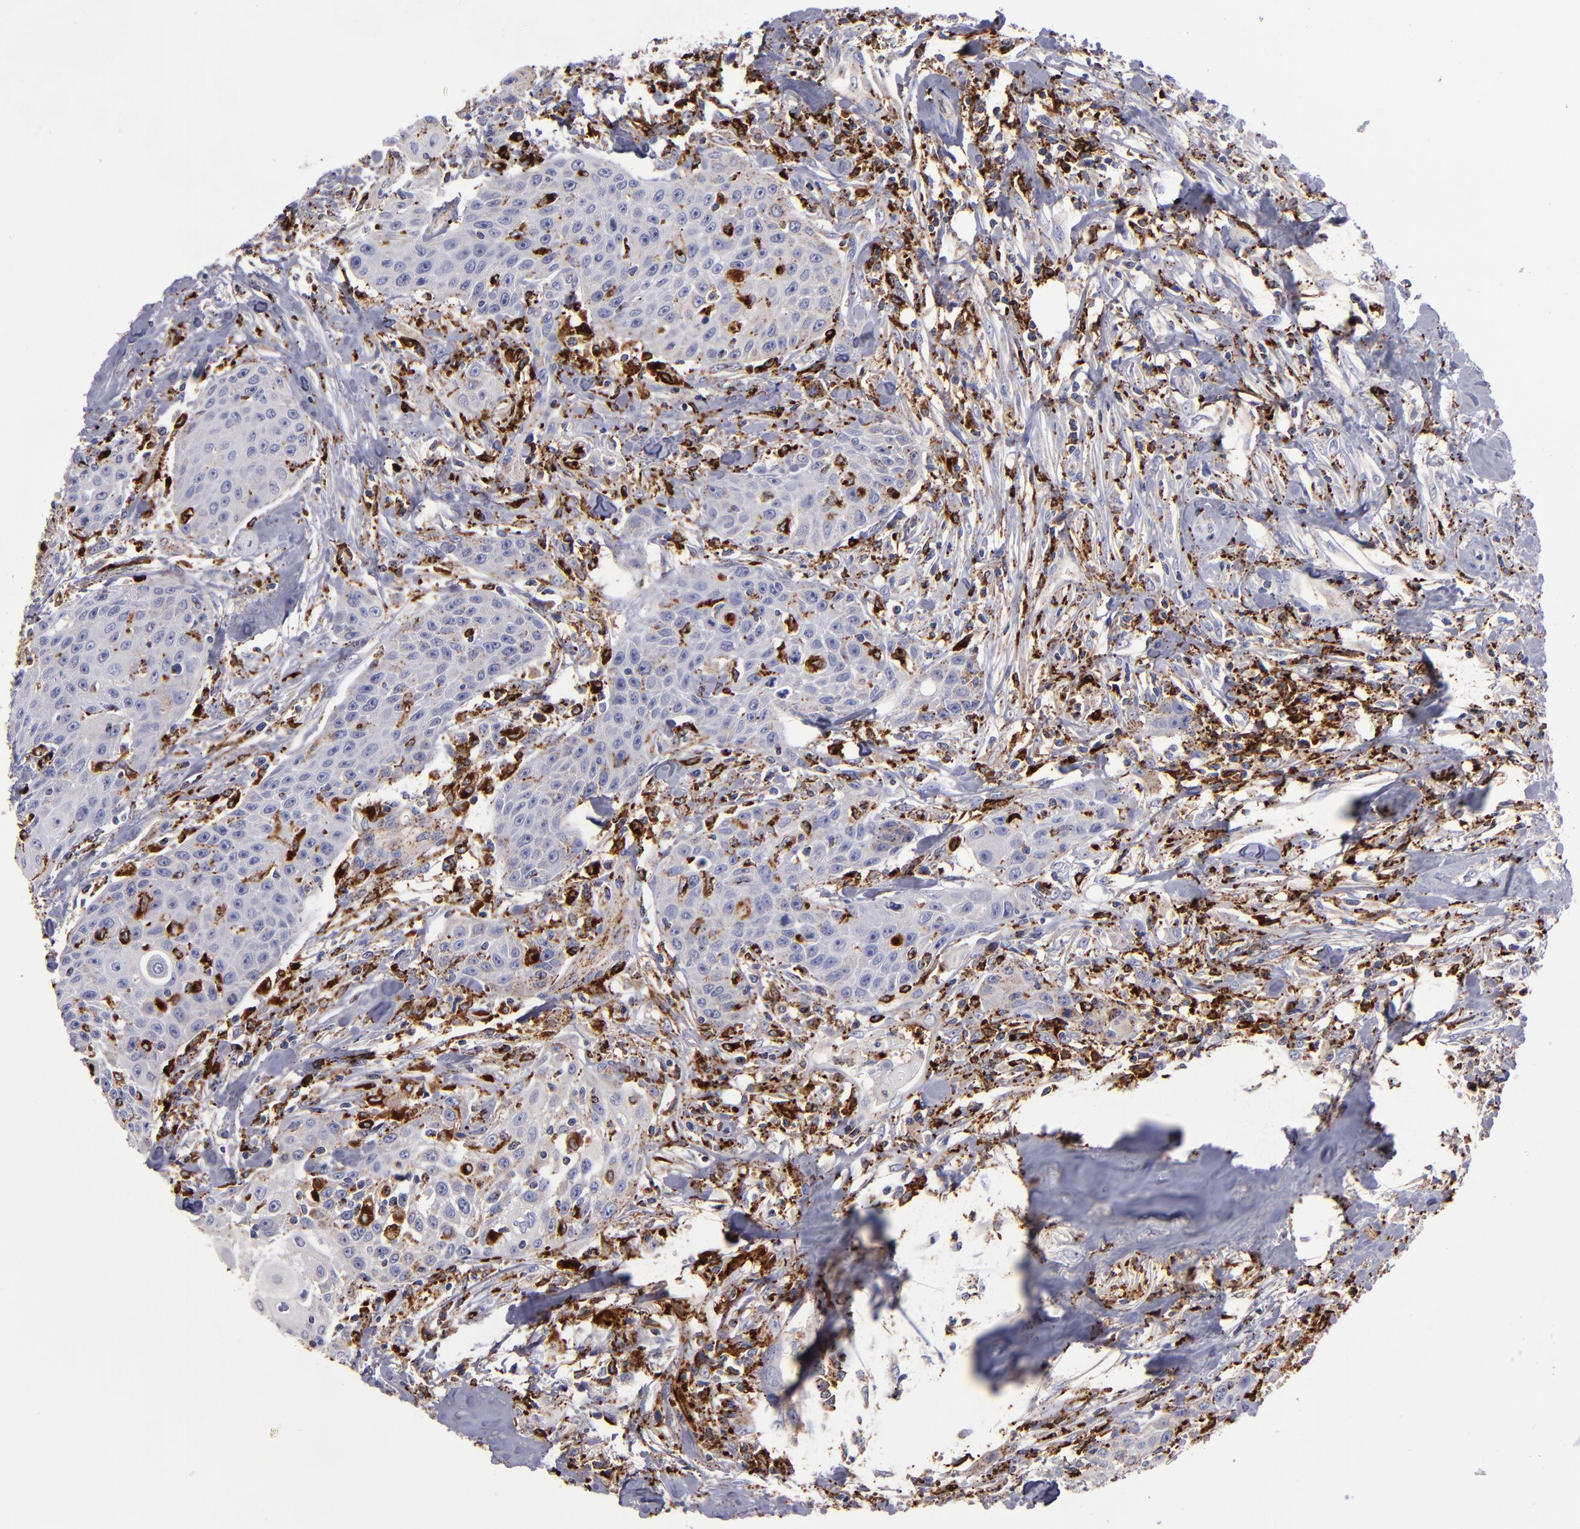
{"staining": {"intensity": "strong", "quantity": "<25%", "location": "cytoplasmic/membranous"}, "tissue": "head and neck cancer", "cell_type": "Tumor cells", "image_type": "cancer", "snomed": [{"axis": "morphology", "description": "Squamous cell carcinoma, NOS"}, {"axis": "topography", "description": "Oral tissue"}, {"axis": "topography", "description": "Head-Neck"}], "caption": "This is a histology image of IHC staining of head and neck cancer (squamous cell carcinoma), which shows strong positivity in the cytoplasmic/membranous of tumor cells.", "gene": "CTSS", "patient": {"sex": "female", "age": 82}}